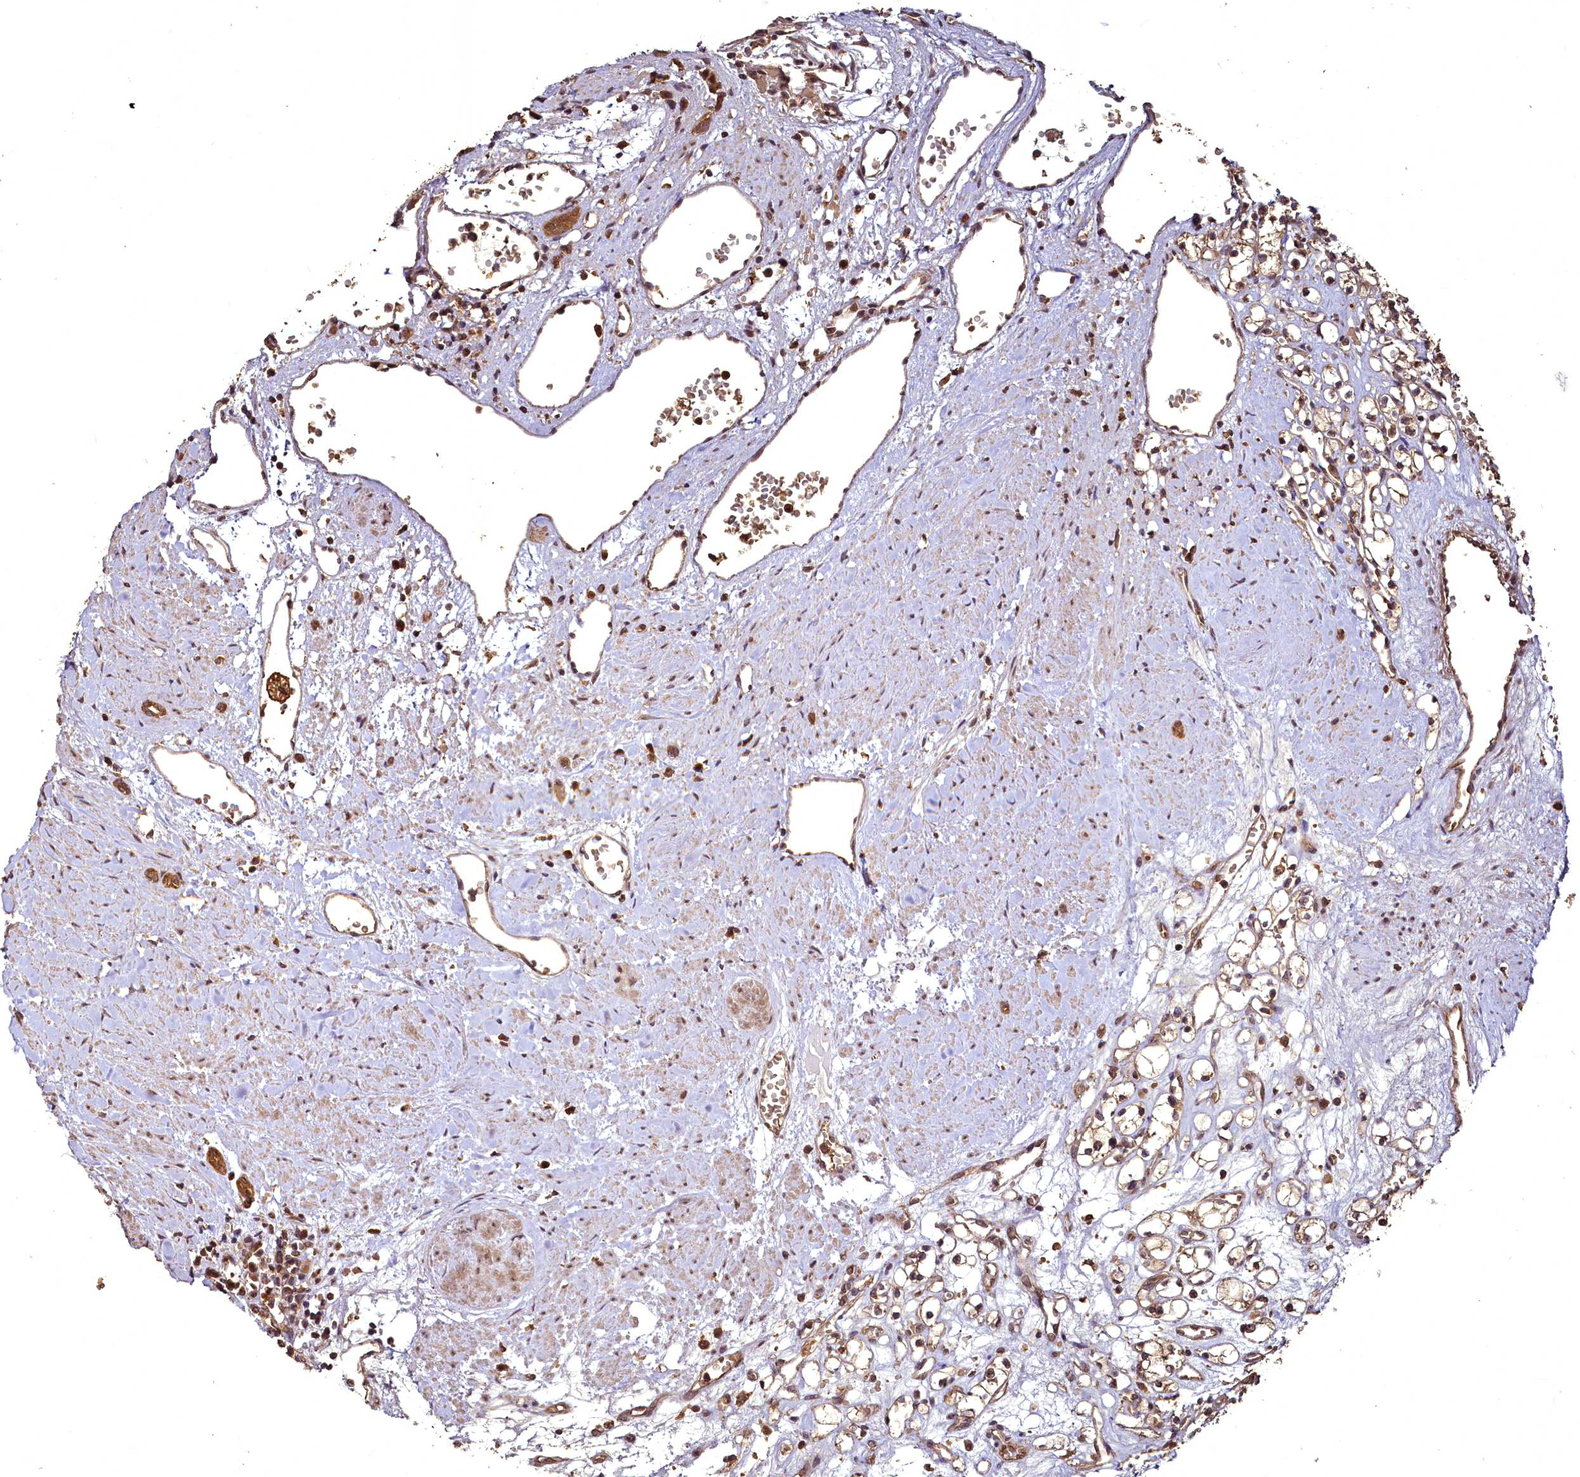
{"staining": {"intensity": "moderate", "quantity": ">75%", "location": "cytoplasmic/membranous,nuclear"}, "tissue": "renal cancer", "cell_type": "Tumor cells", "image_type": "cancer", "snomed": [{"axis": "morphology", "description": "Adenocarcinoma, NOS"}, {"axis": "topography", "description": "Kidney"}], "caption": "Immunohistochemical staining of renal cancer (adenocarcinoma) demonstrates medium levels of moderate cytoplasmic/membranous and nuclear protein positivity in approximately >75% of tumor cells.", "gene": "VPS51", "patient": {"sex": "female", "age": 59}}